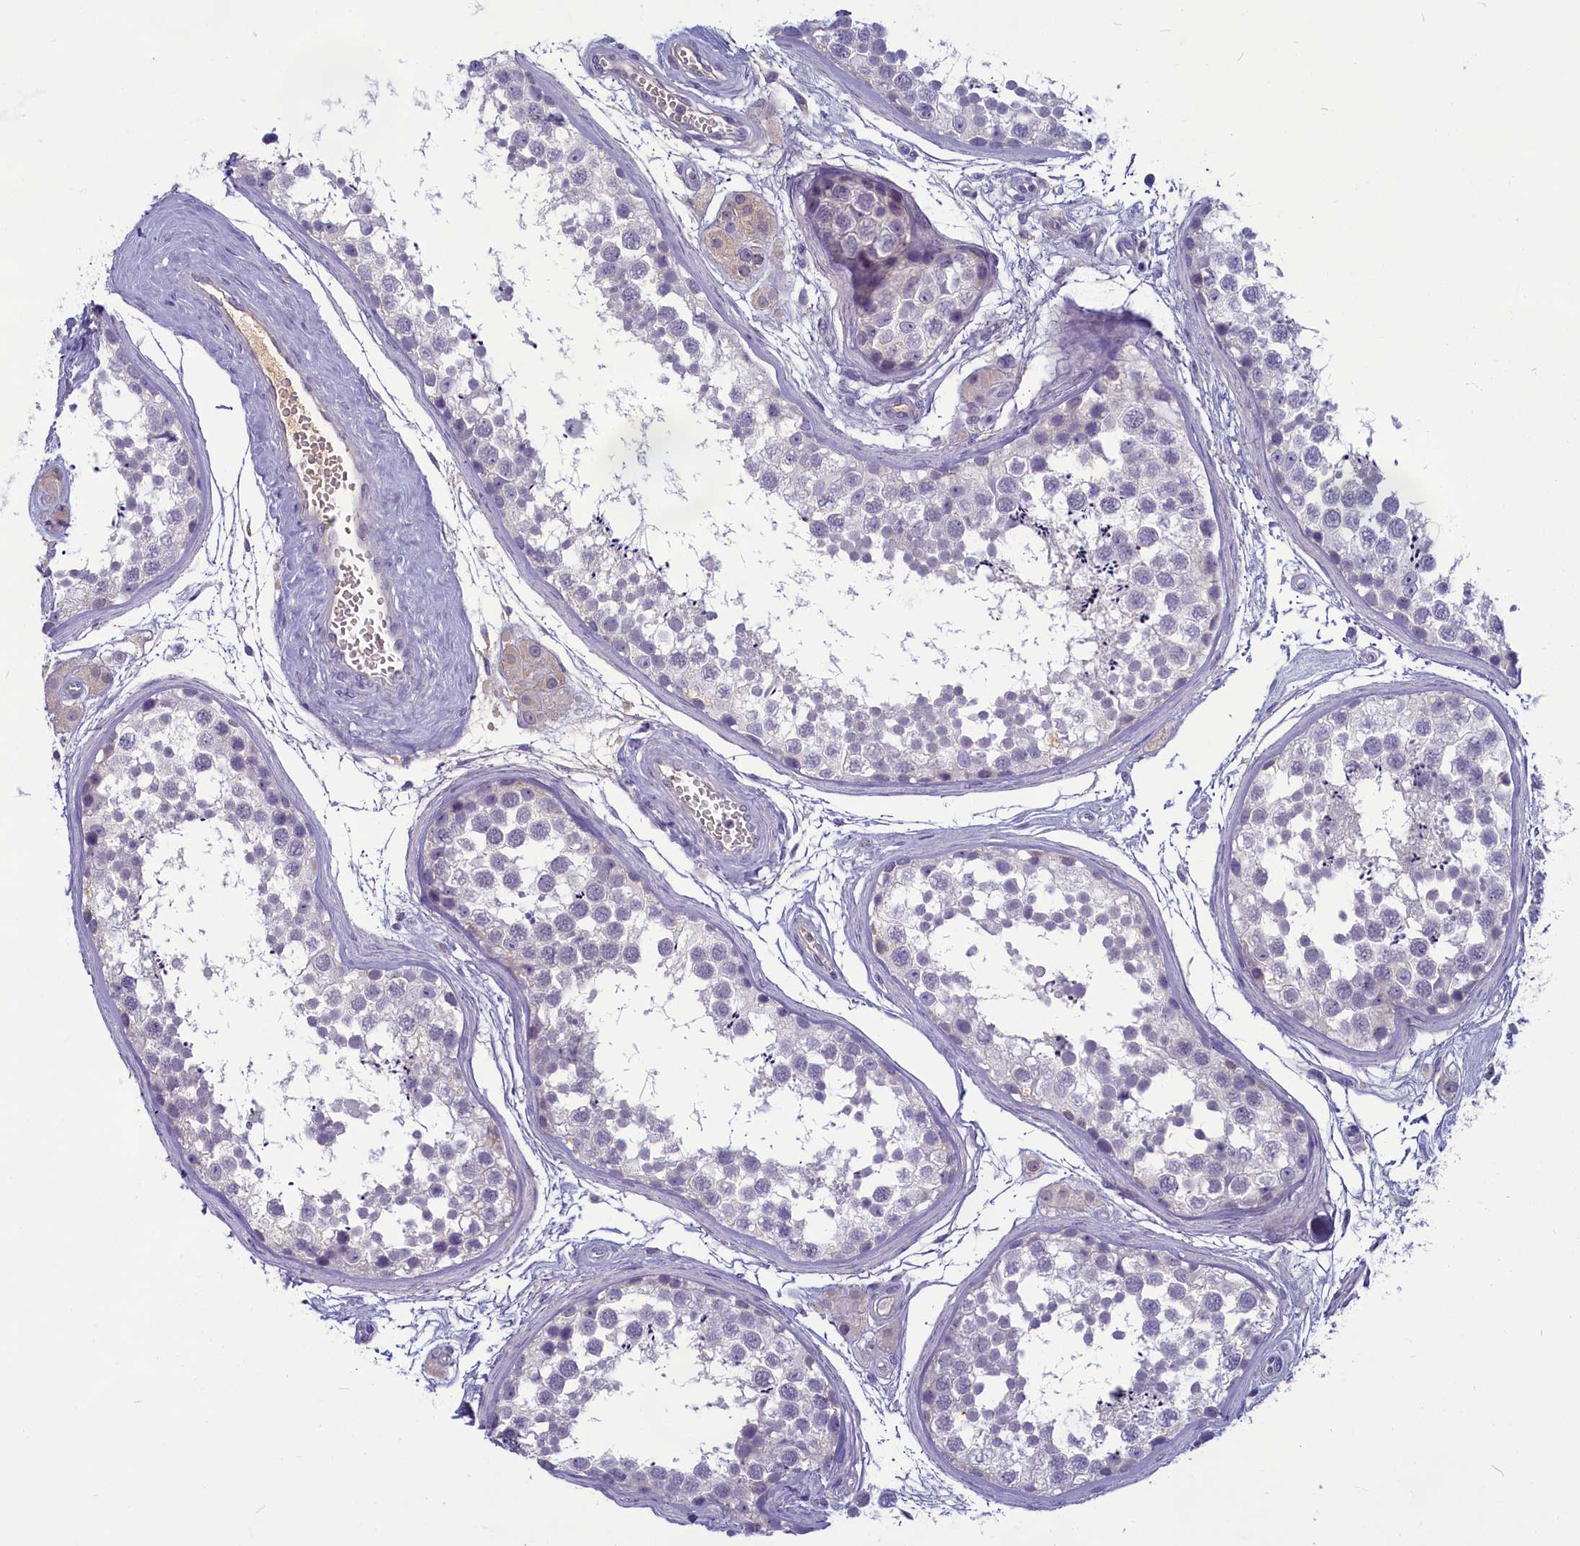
{"staining": {"intensity": "negative", "quantity": "none", "location": "none"}, "tissue": "testis", "cell_type": "Cells in seminiferous ducts", "image_type": "normal", "snomed": [{"axis": "morphology", "description": "Normal tissue, NOS"}, {"axis": "topography", "description": "Testis"}], "caption": "The micrograph reveals no staining of cells in seminiferous ducts in unremarkable testis. (DAB (3,3'-diaminobenzidine) IHC with hematoxylin counter stain).", "gene": "SV2C", "patient": {"sex": "male", "age": 56}}